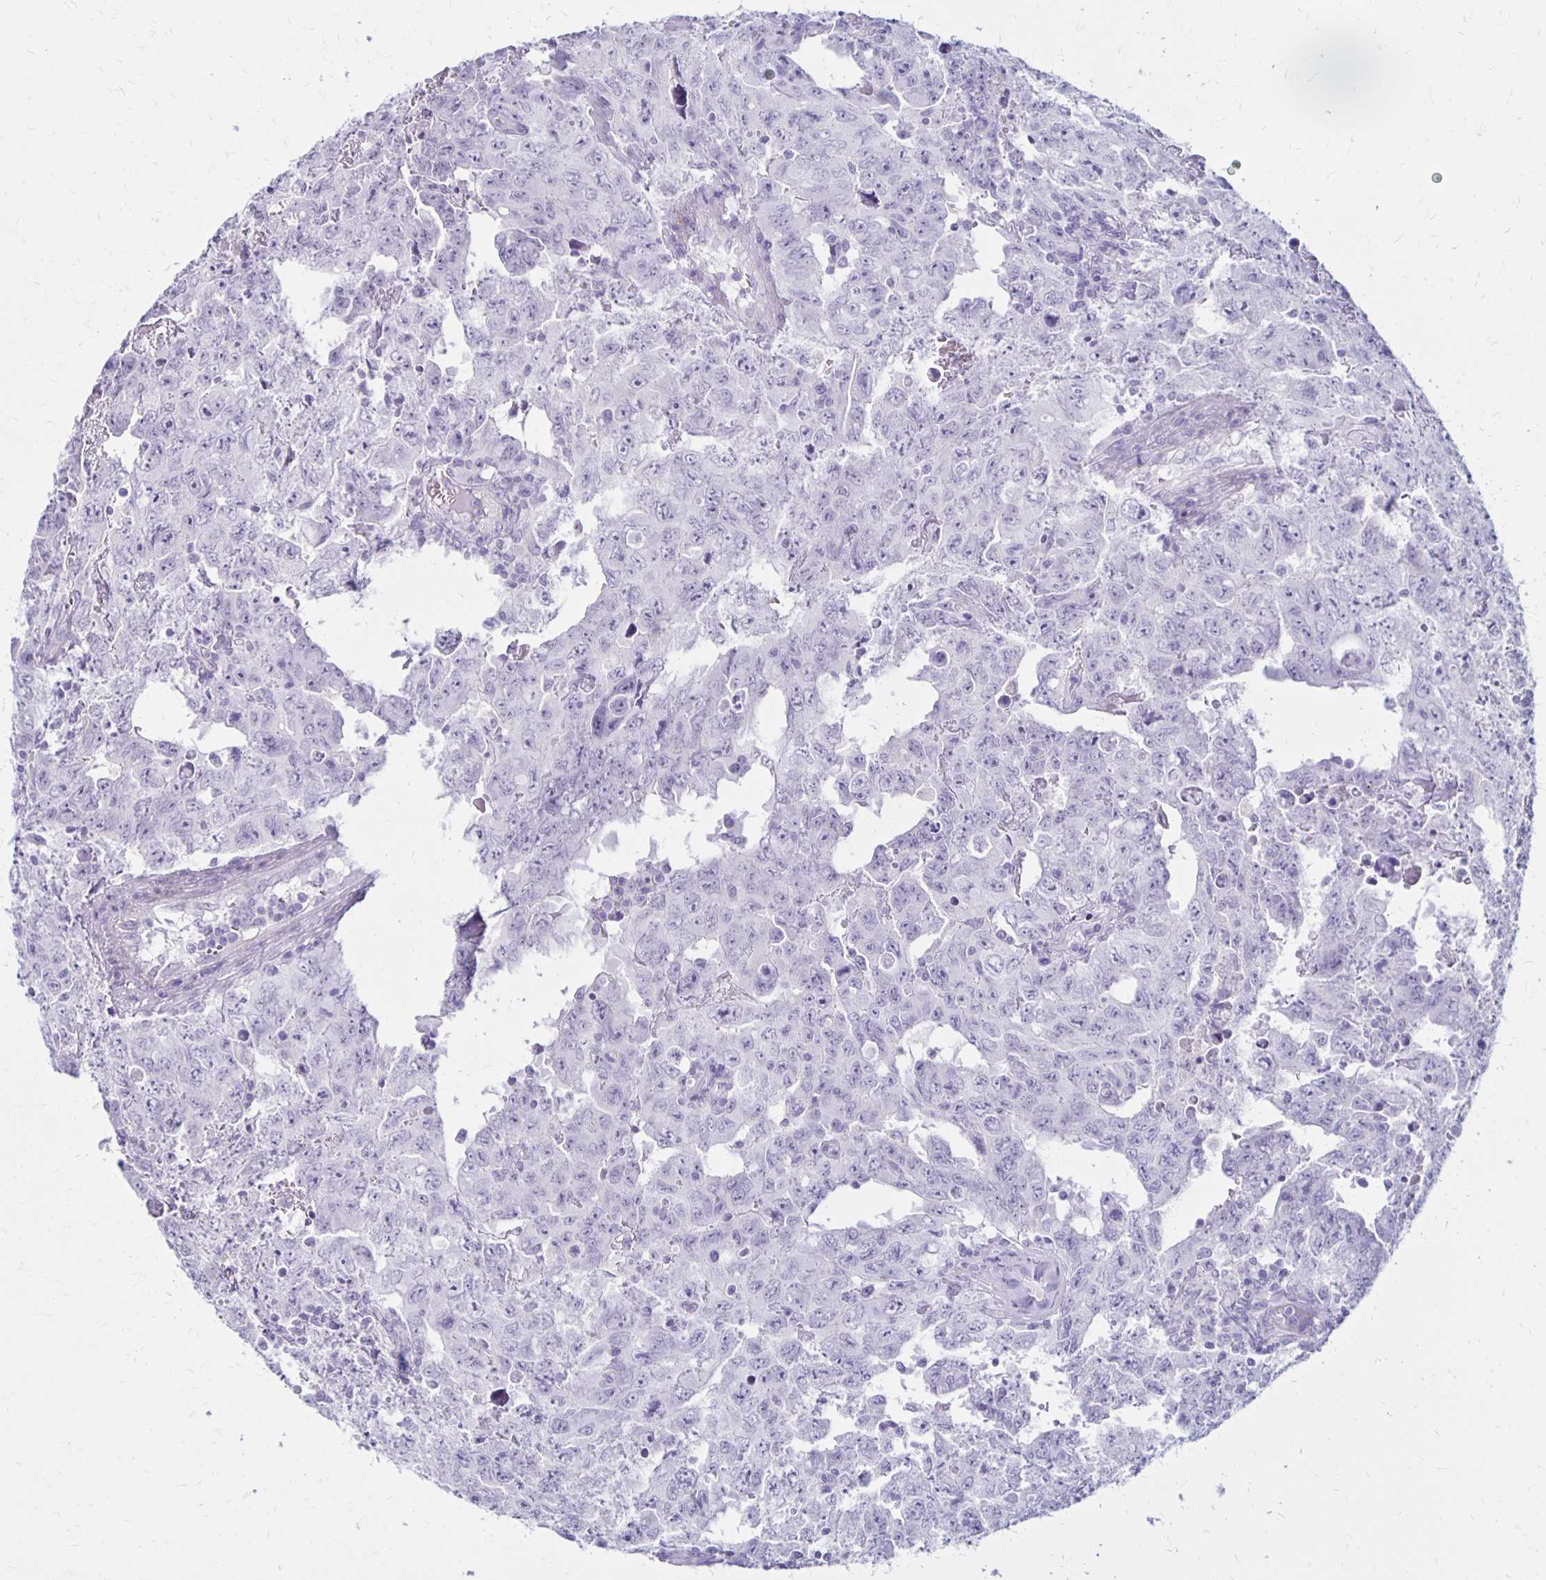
{"staining": {"intensity": "negative", "quantity": "none", "location": "none"}, "tissue": "testis cancer", "cell_type": "Tumor cells", "image_type": "cancer", "snomed": [{"axis": "morphology", "description": "Carcinoma, Embryonal, NOS"}, {"axis": "topography", "description": "Testis"}], "caption": "An image of testis cancer (embryonal carcinoma) stained for a protein shows no brown staining in tumor cells. (Brightfield microscopy of DAB (3,3'-diaminobenzidine) immunohistochemistry (IHC) at high magnification).", "gene": "RYR1", "patient": {"sex": "male", "age": 24}}